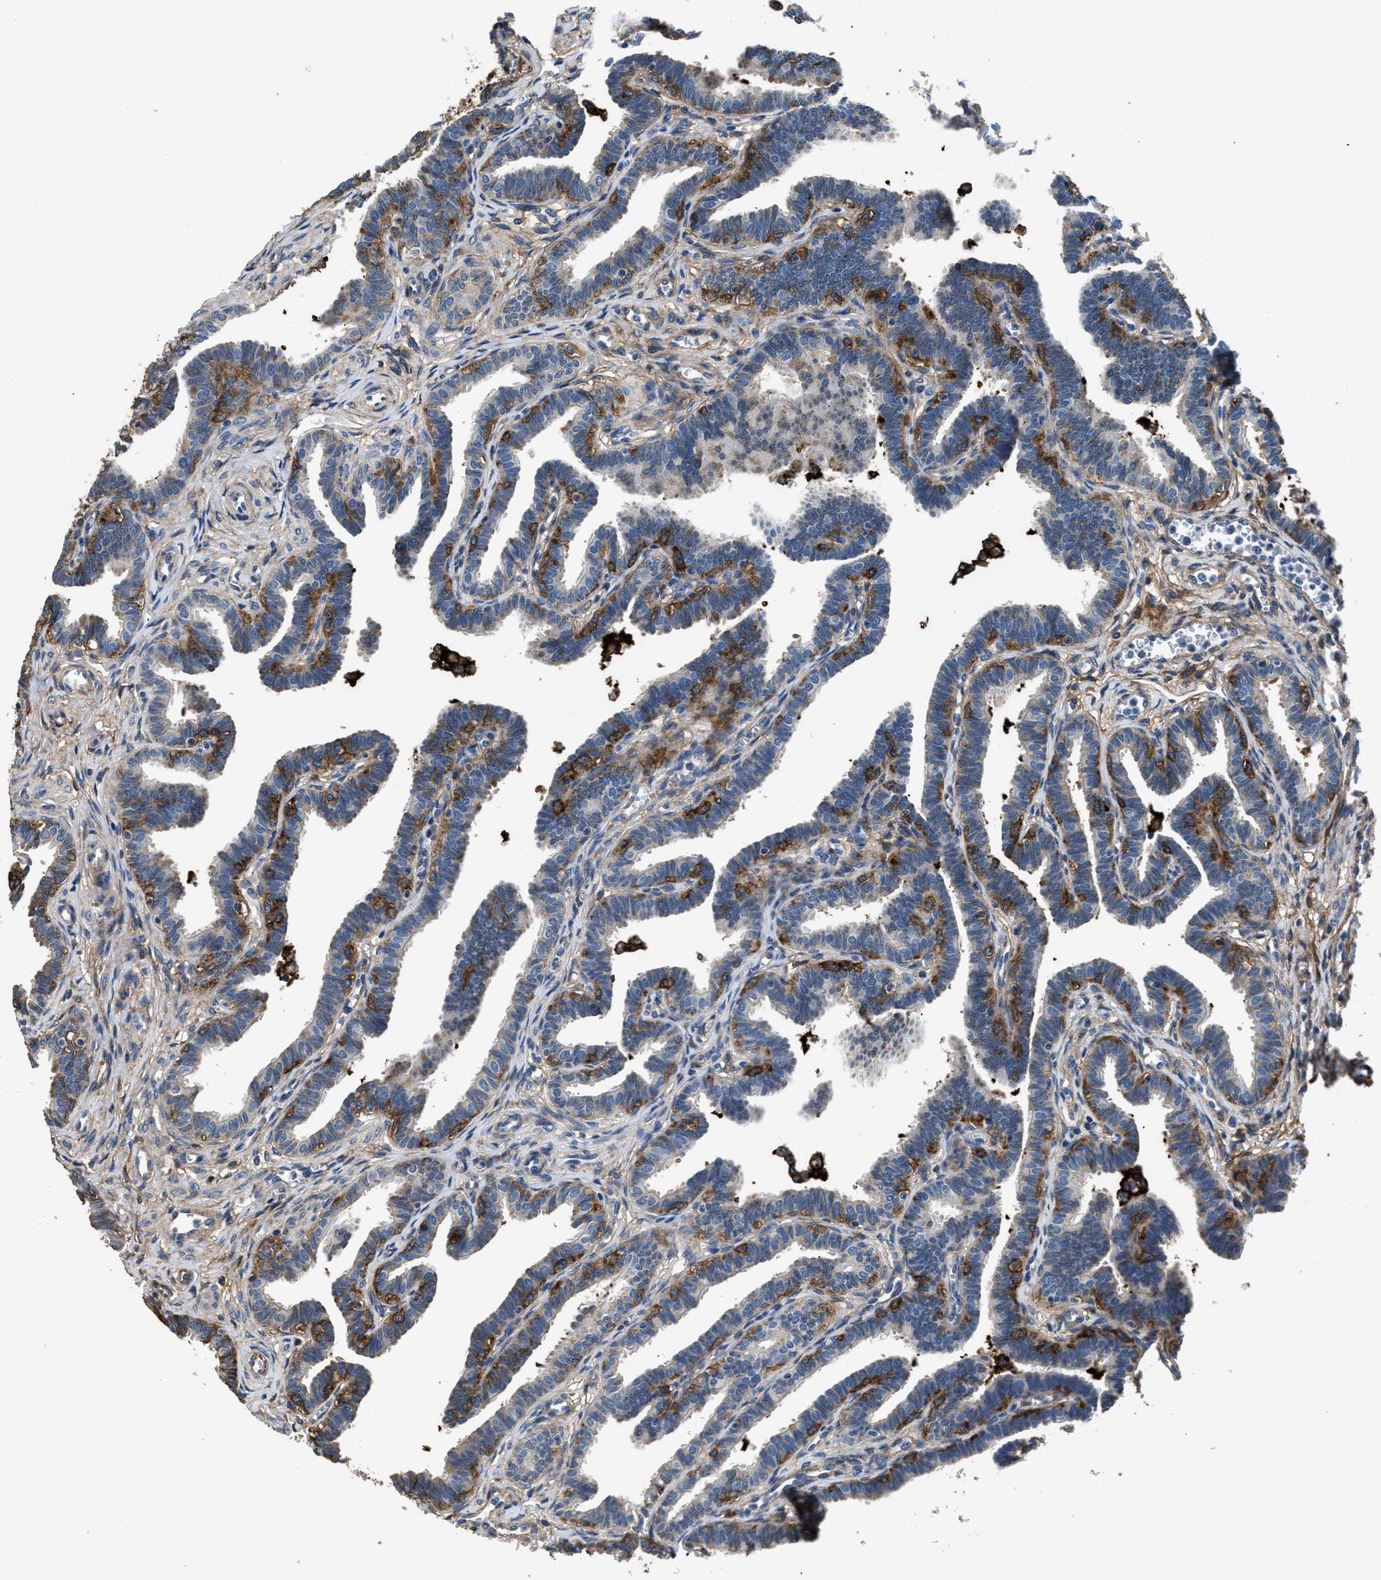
{"staining": {"intensity": "moderate", "quantity": "25%-75%", "location": "cytoplasmic/membranous"}, "tissue": "fallopian tube", "cell_type": "Glandular cells", "image_type": "normal", "snomed": [{"axis": "morphology", "description": "Normal tissue, NOS"}, {"axis": "topography", "description": "Fallopian tube"}, {"axis": "topography", "description": "Ovary"}], "caption": "A micrograph showing moderate cytoplasmic/membranous staining in about 25%-75% of glandular cells in benign fallopian tube, as visualized by brown immunohistochemical staining.", "gene": "CD276", "patient": {"sex": "female", "age": 23}}